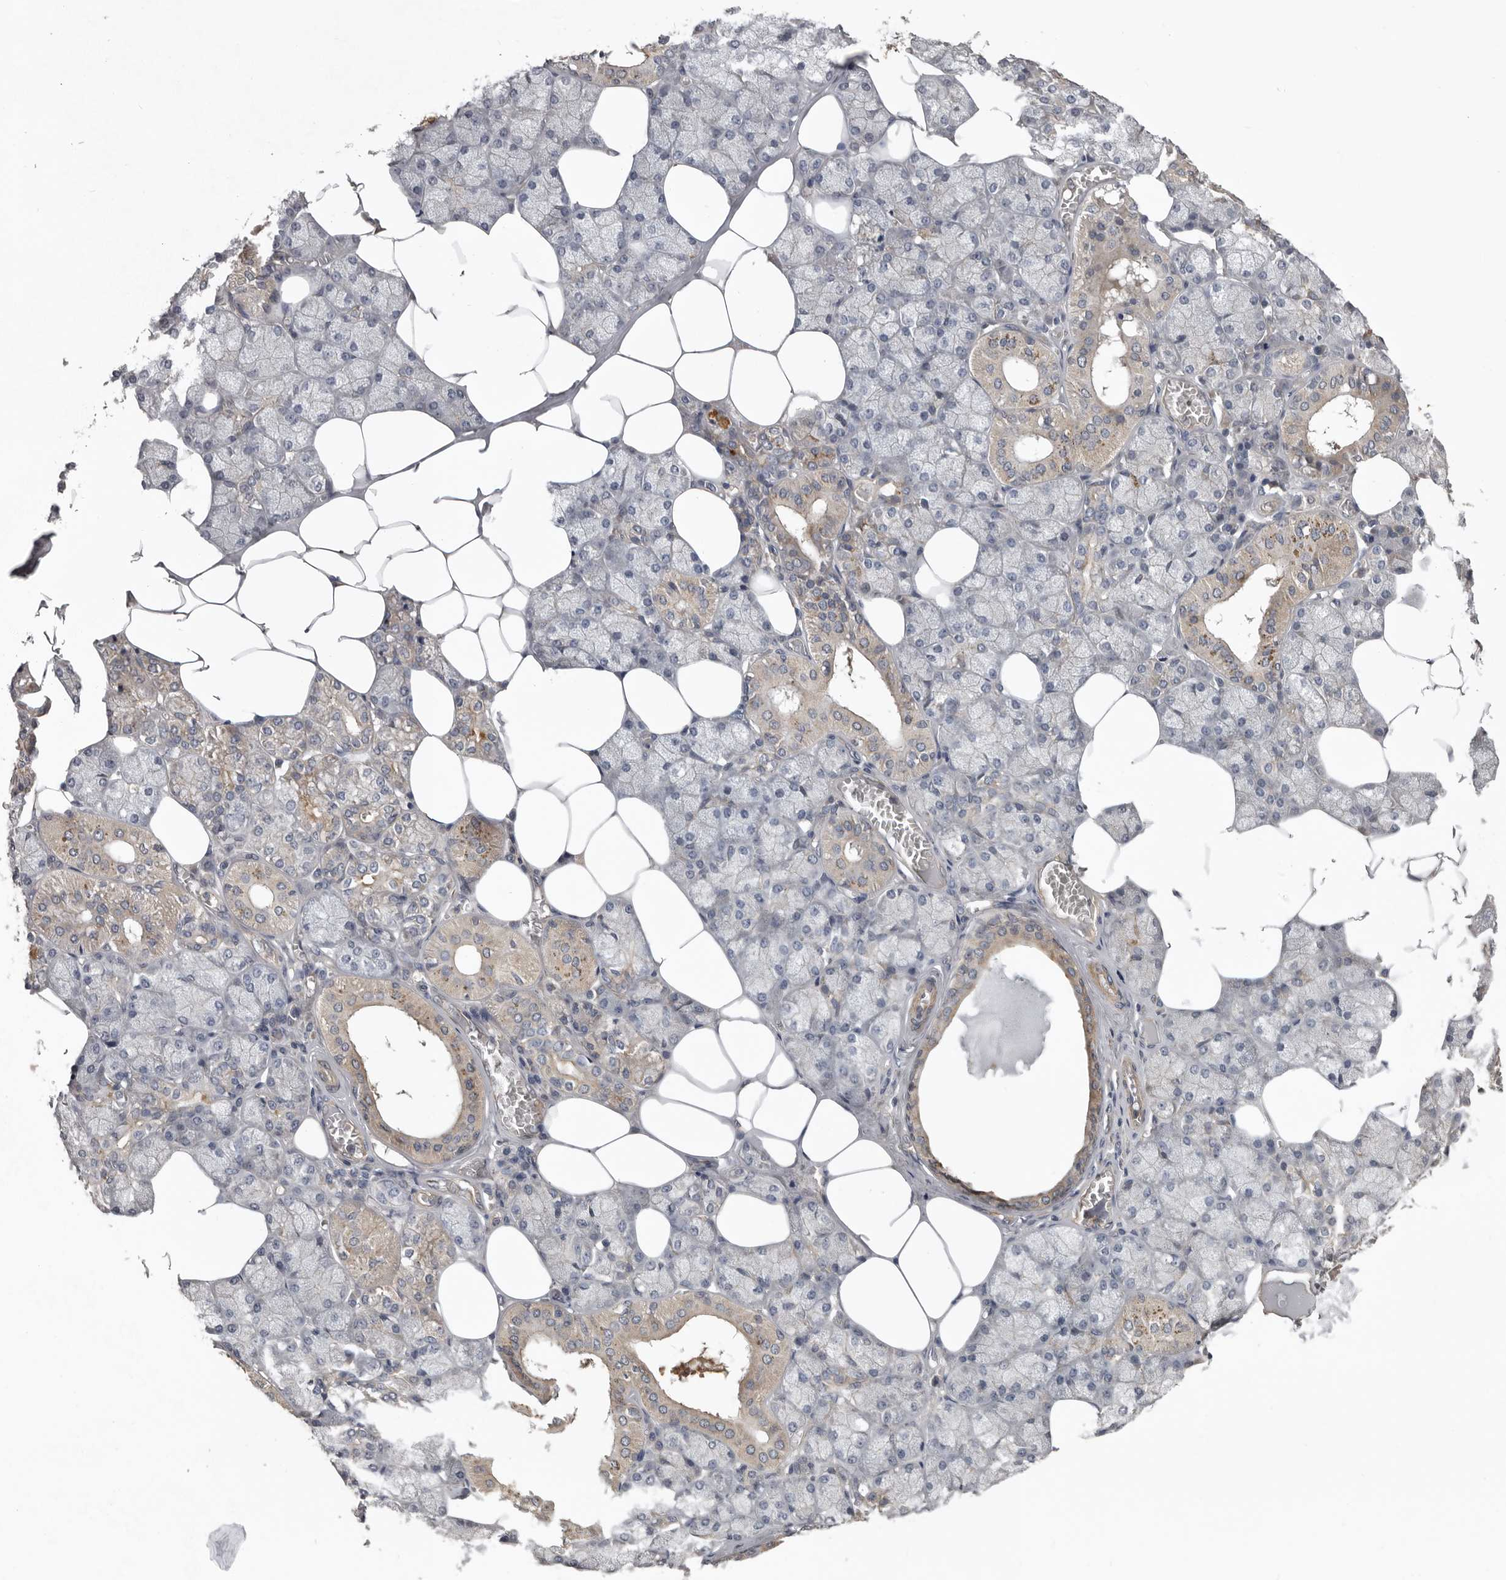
{"staining": {"intensity": "weak", "quantity": "25%-75%", "location": "cytoplasmic/membranous"}, "tissue": "salivary gland", "cell_type": "Glandular cells", "image_type": "normal", "snomed": [{"axis": "morphology", "description": "Normal tissue, NOS"}, {"axis": "topography", "description": "Salivary gland"}], "caption": "The immunohistochemical stain shows weak cytoplasmic/membranous positivity in glandular cells of normal salivary gland.", "gene": "DNAJB4", "patient": {"sex": "male", "age": 62}}